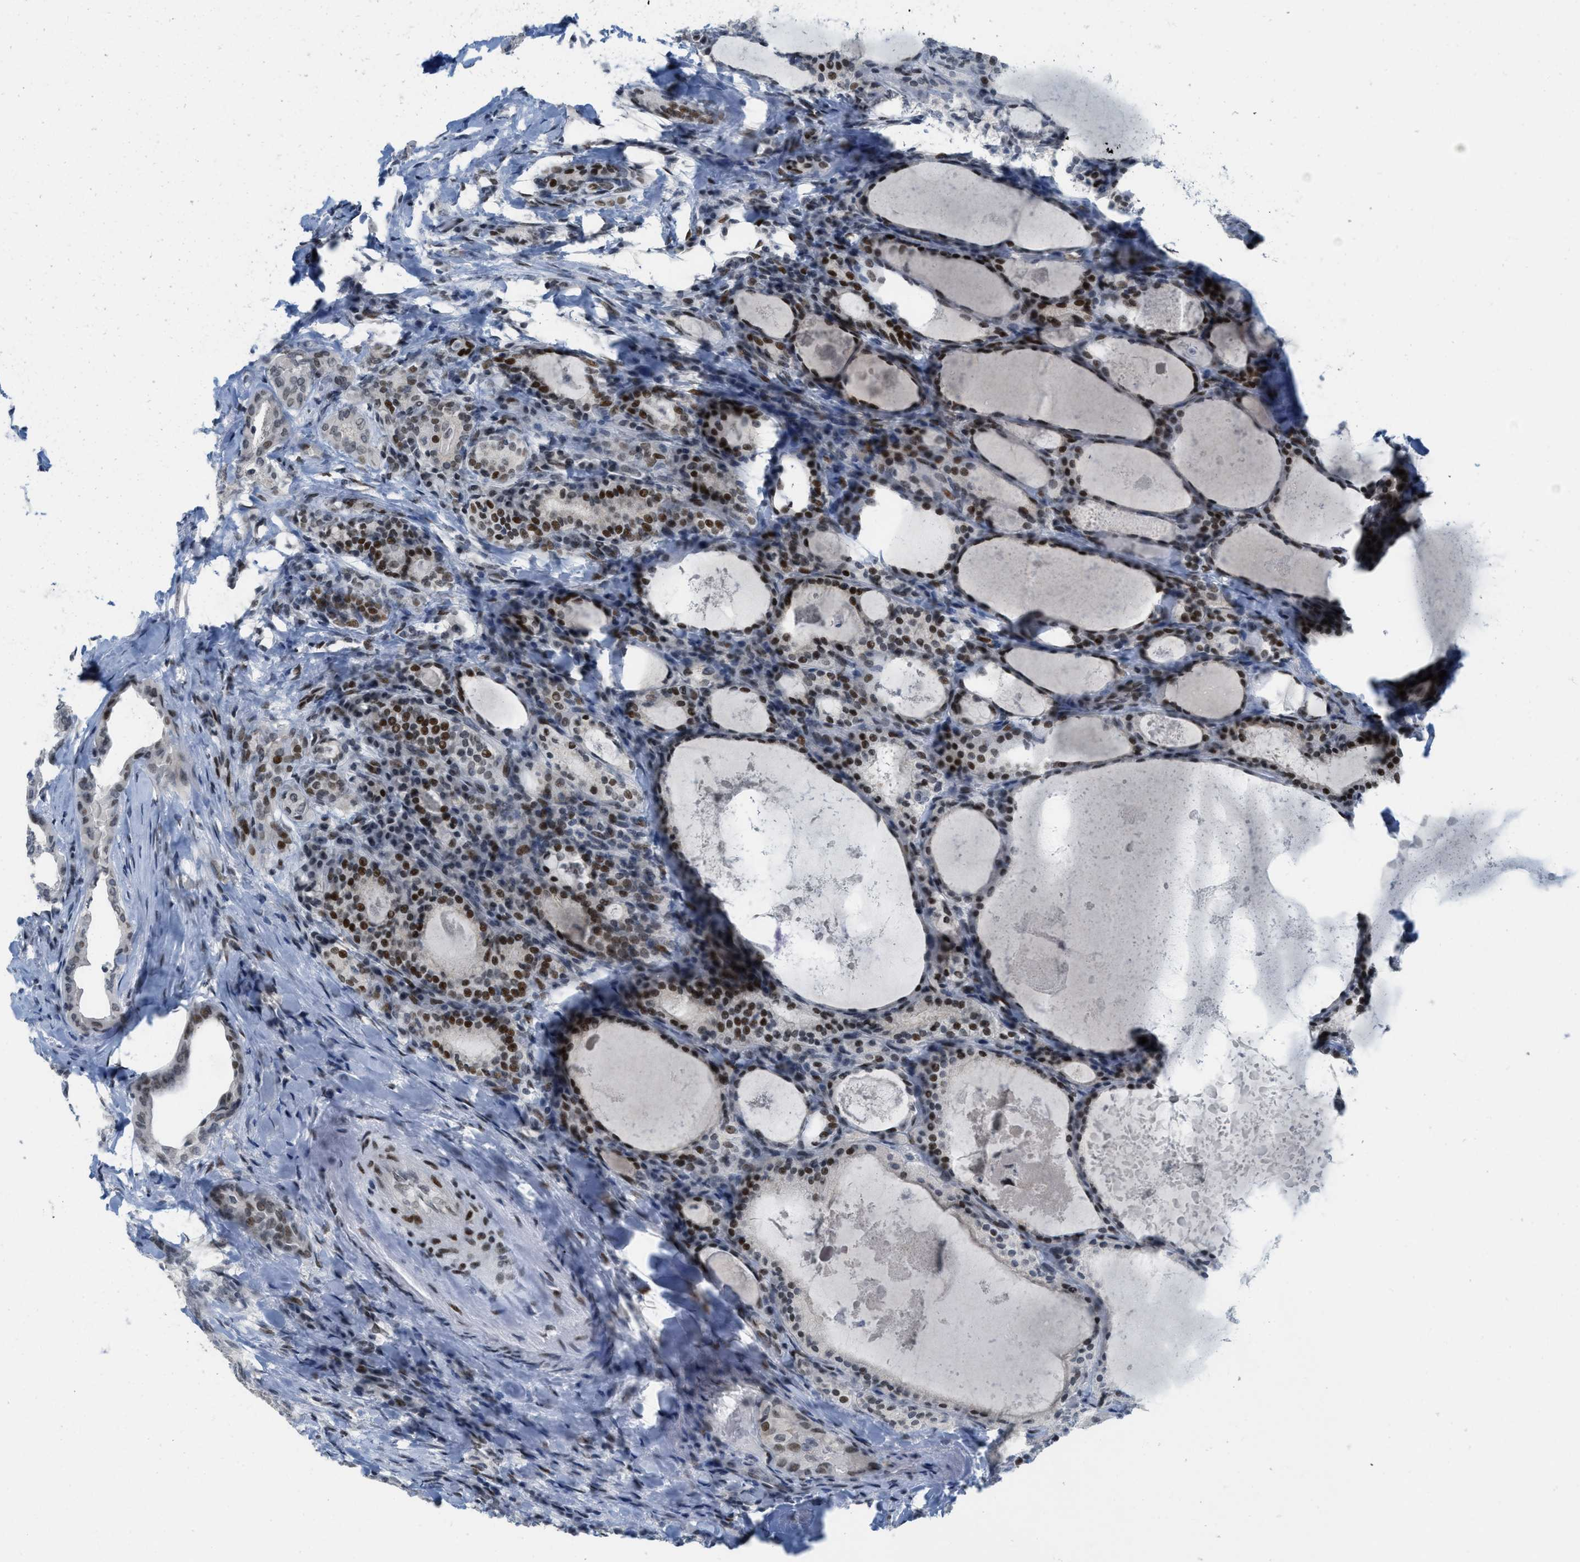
{"staining": {"intensity": "strong", "quantity": ">75%", "location": "nuclear"}, "tissue": "thyroid cancer", "cell_type": "Tumor cells", "image_type": "cancer", "snomed": [{"axis": "morphology", "description": "Papillary adenocarcinoma, NOS"}, {"axis": "topography", "description": "Thyroid gland"}], "caption": "Immunohistochemistry (IHC) histopathology image of thyroid cancer stained for a protein (brown), which shows high levels of strong nuclear expression in approximately >75% of tumor cells.", "gene": "PBX1", "patient": {"sex": "female", "age": 42}}